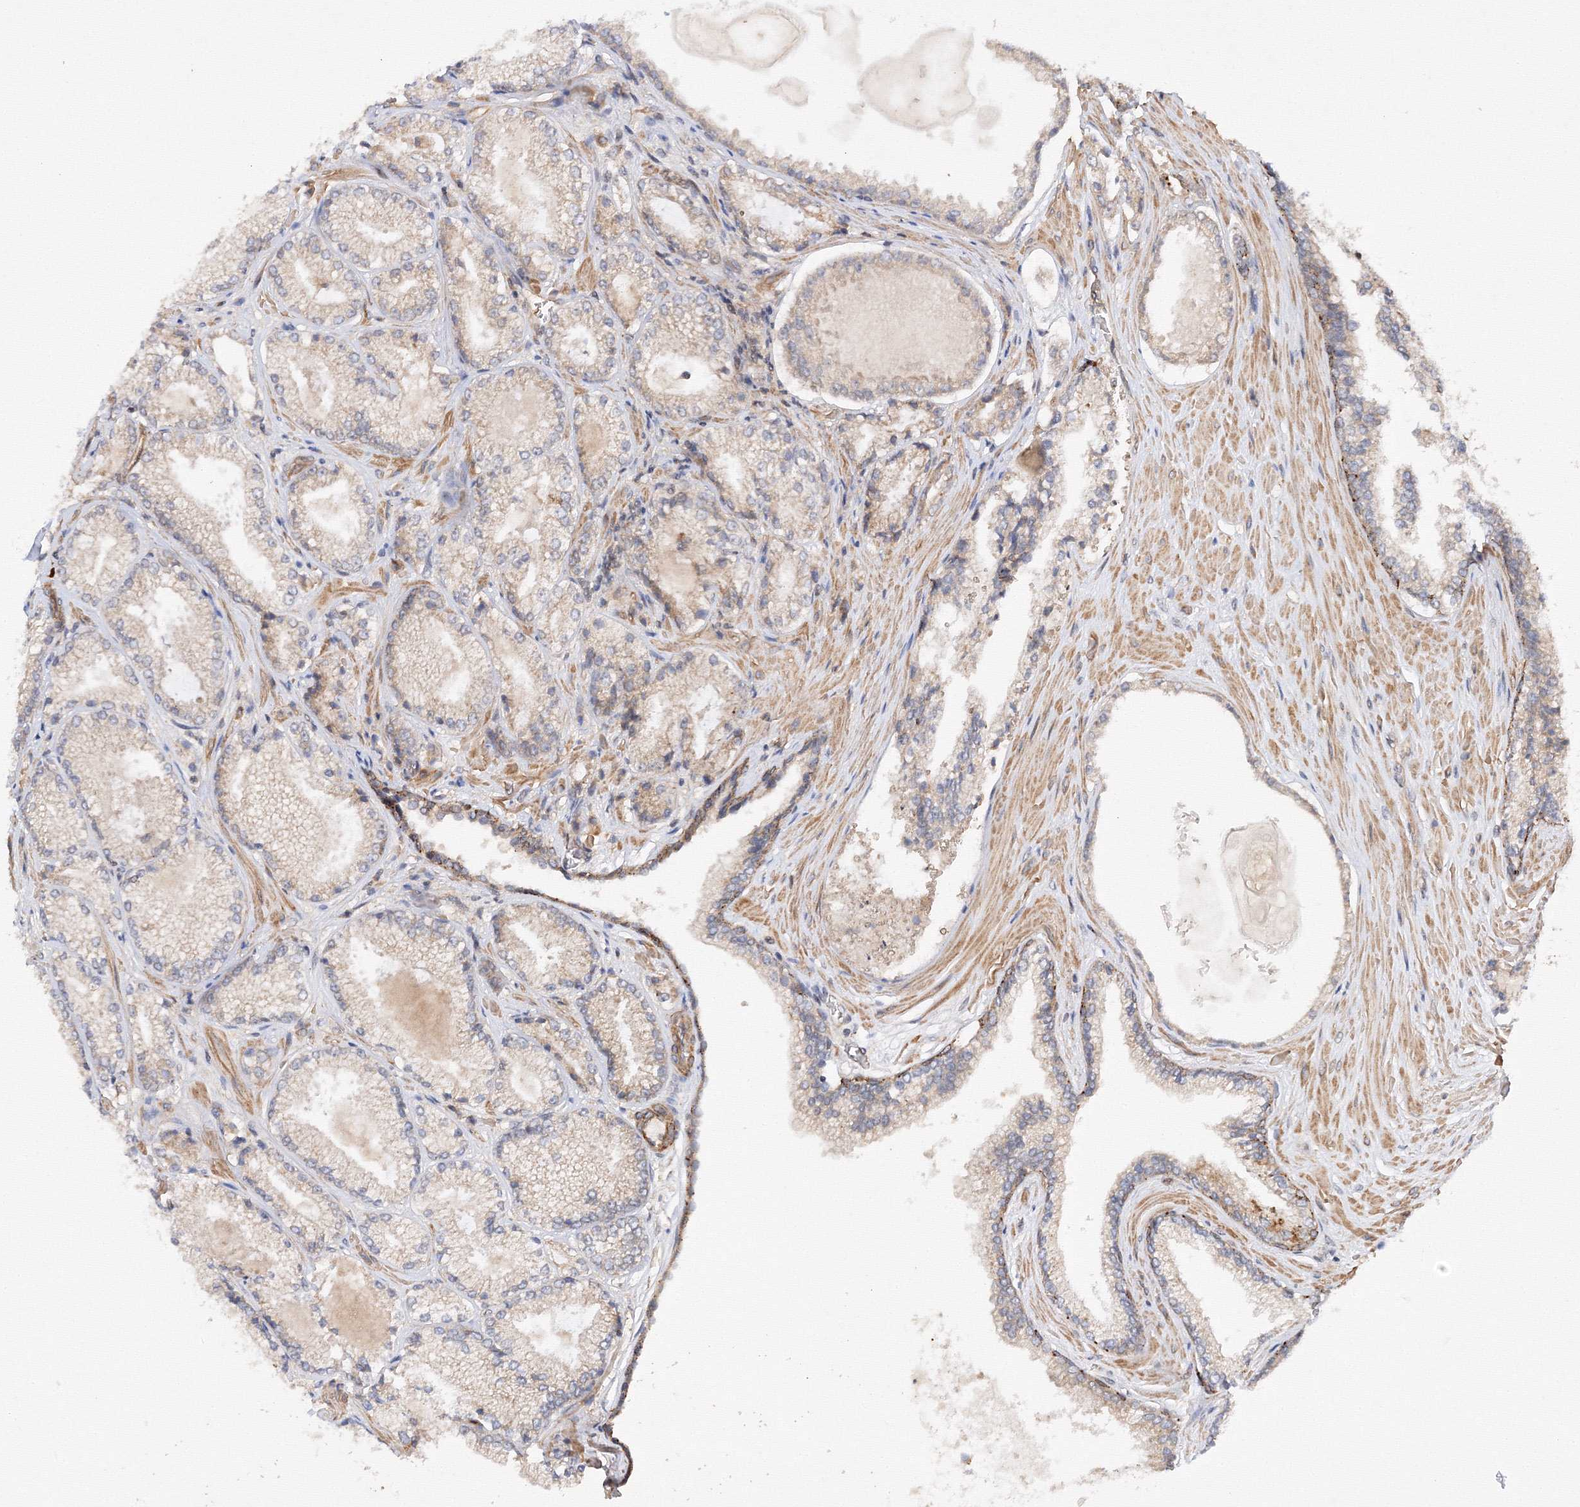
{"staining": {"intensity": "negative", "quantity": "none", "location": "none"}, "tissue": "prostate cancer", "cell_type": "Tumor cells", "image_type": "cancer", "snomed": [{"axis": "morphology", "description": "Adenocarcinoma, High grade"}, {"axis": "topography", "description": "Prostate"}], "caption": "High-grade adenocarcinoma (prostate) was stained to show a protein in brown. There is no significant staining in tumor cells.", "gene": "DCTD", "patient": {"sex": "male", "age": 73}}